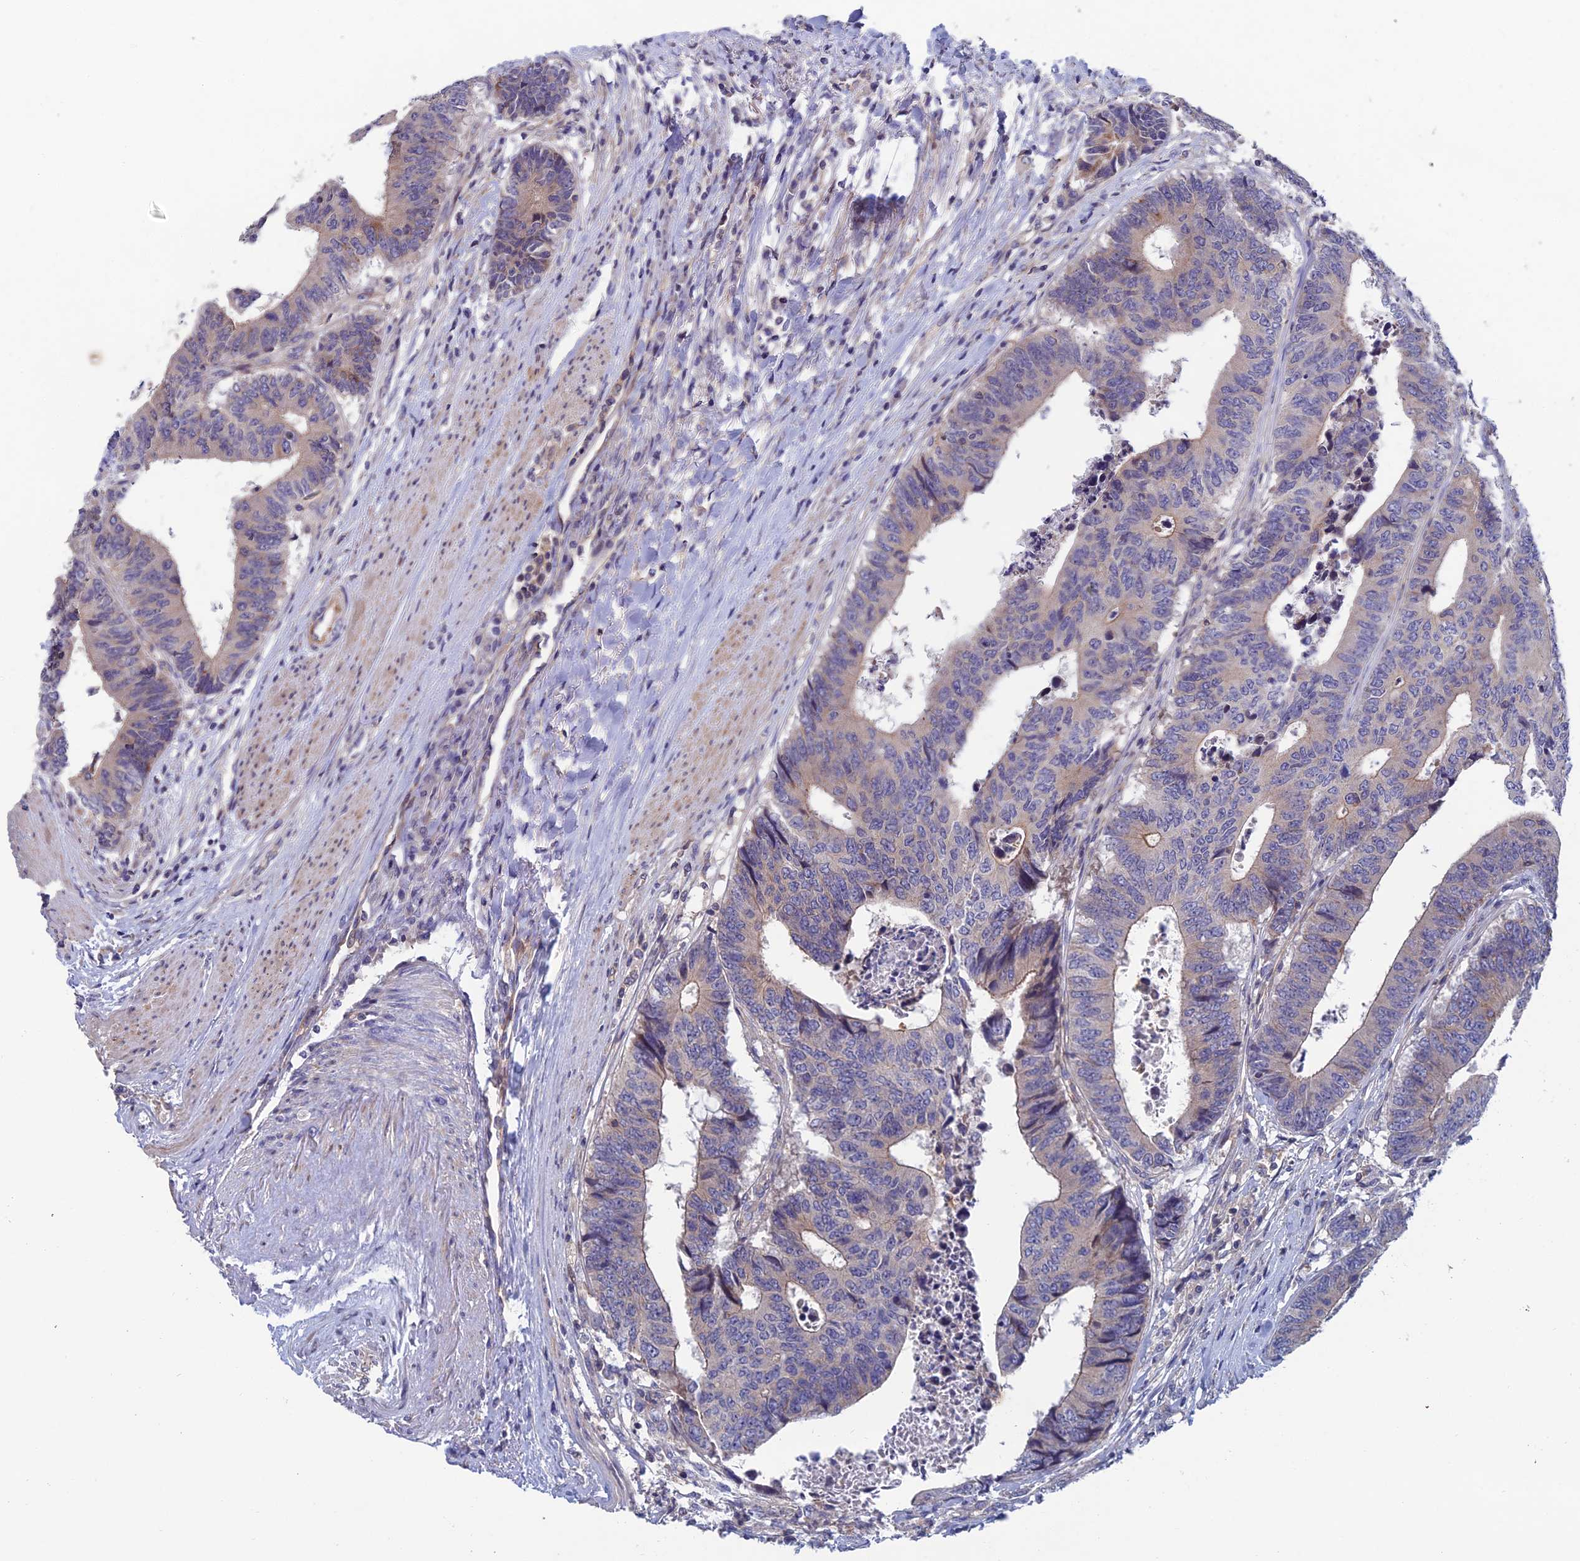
{"staining": {"intensity": "weak", "quantity": "<25%", "location": "cytoplasmic/membranous"}, "tissue": "colorectal cancer", "cell_type": "Tumor cells", "image_type": "cancer", "snomed": [{"axis": "morphology", "description": "Adenocarcinoma, NOS"}, {"axis": "topography", "description": "Rectum"}], "caption": "DAB immunohistochemical staining of colorectal cancer (adenocarcinoma) displays no significant staining in tumor cells. The staining was performed using DAB to visualize the protein expression in brown, while the nuclei were stained in blue with hematoxylin (Magnification: 20x).", "gene": "USP37", "patient": {"sex": "male", "age": 84}}